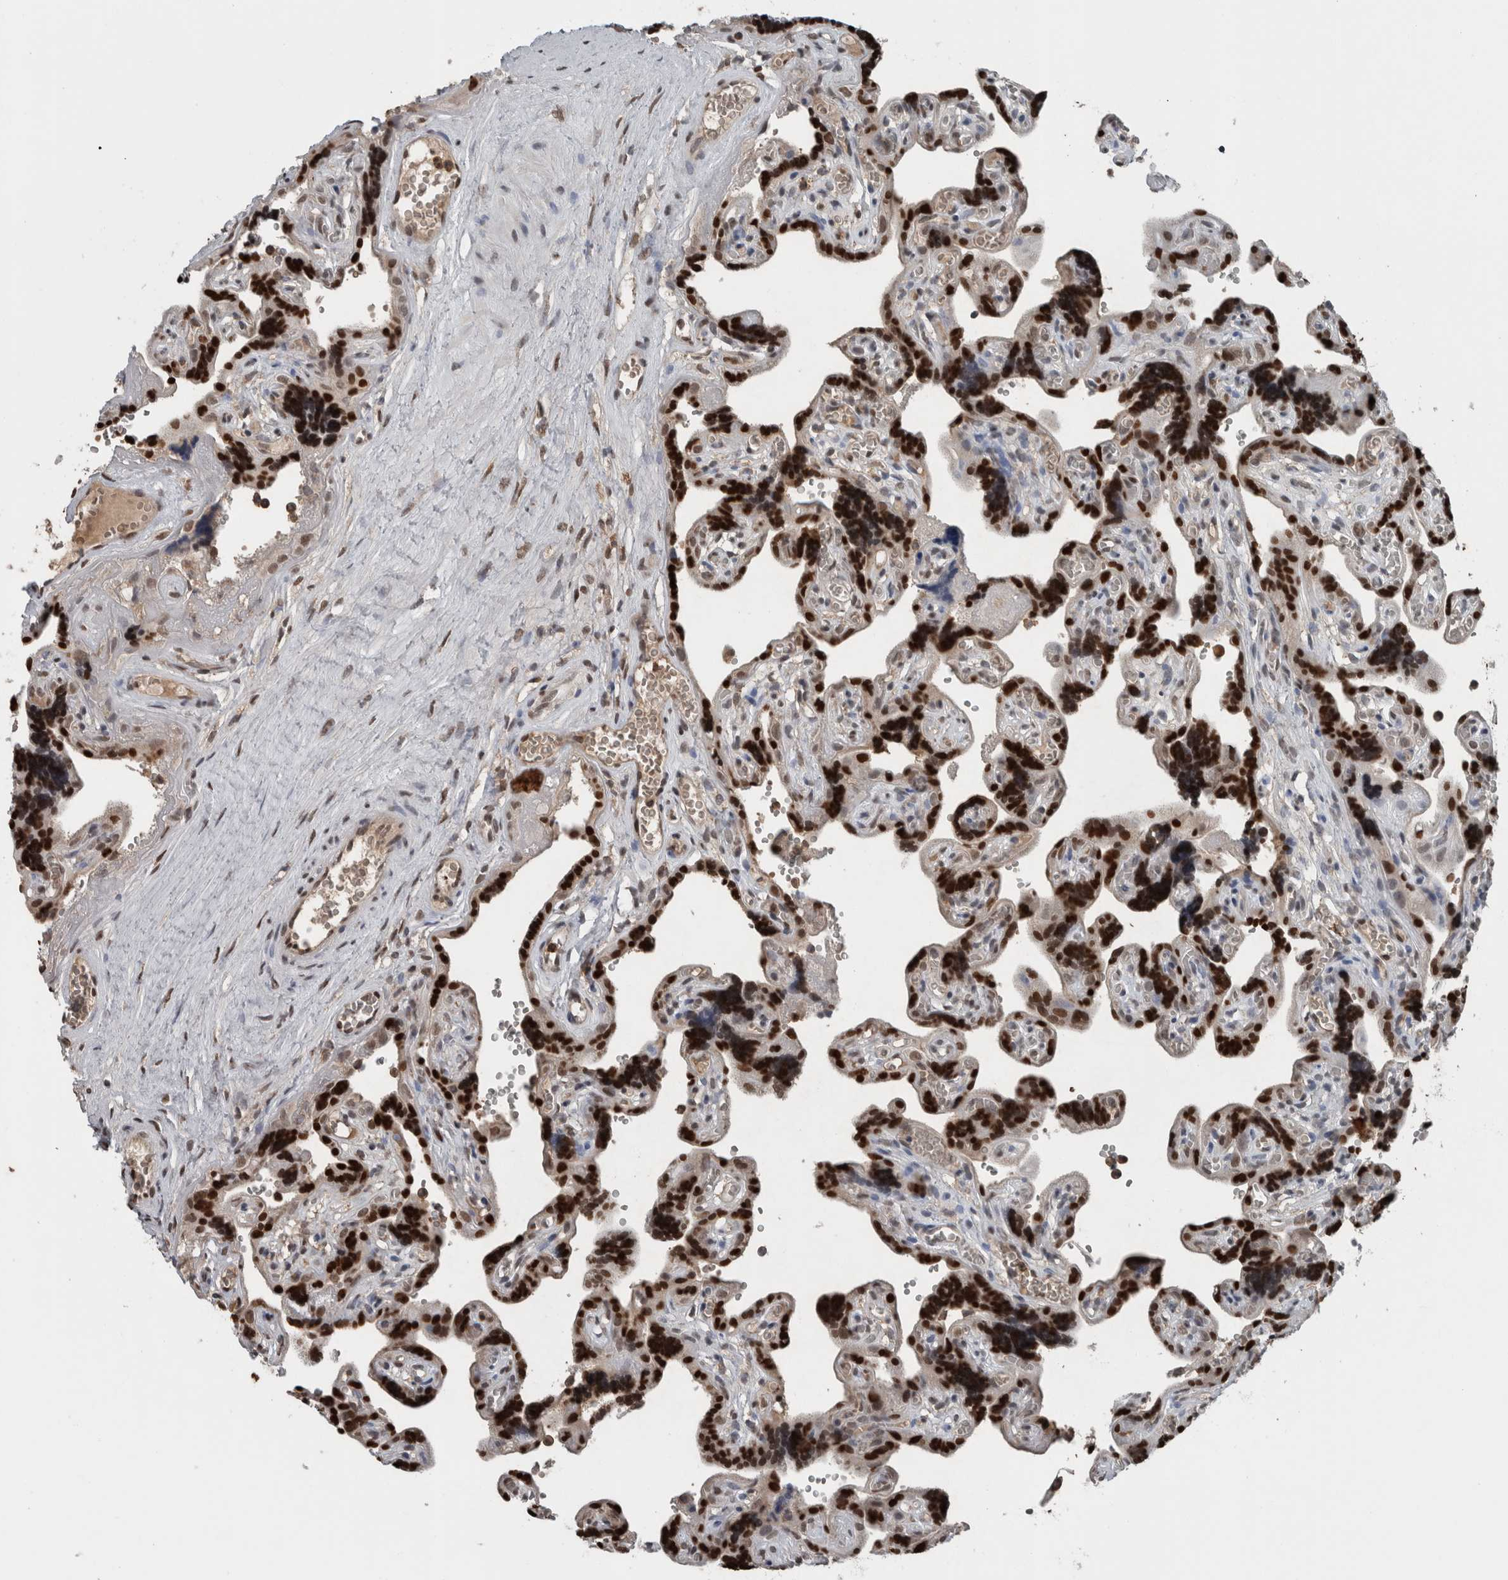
{"staining": {"intensity": "strong", "quantity": ">75%", "location": "nuclear"}, "tissue": "placenta", "cell_type": "Trophoblastic cells", "image_type": "normal", "snomed": [{"axis": "morphology", "description": "Normal tissue, NOS"}, {"axis": "topography", "description": "Placenta"}], "caption": "An IHC micrograph of normal tissue is shown. Protein staining in brown labels strong nuclear positivity in placenta within trophoblastic cells.", "gene": "MAFF", "patient": {"sex": "female", "age": 30}}